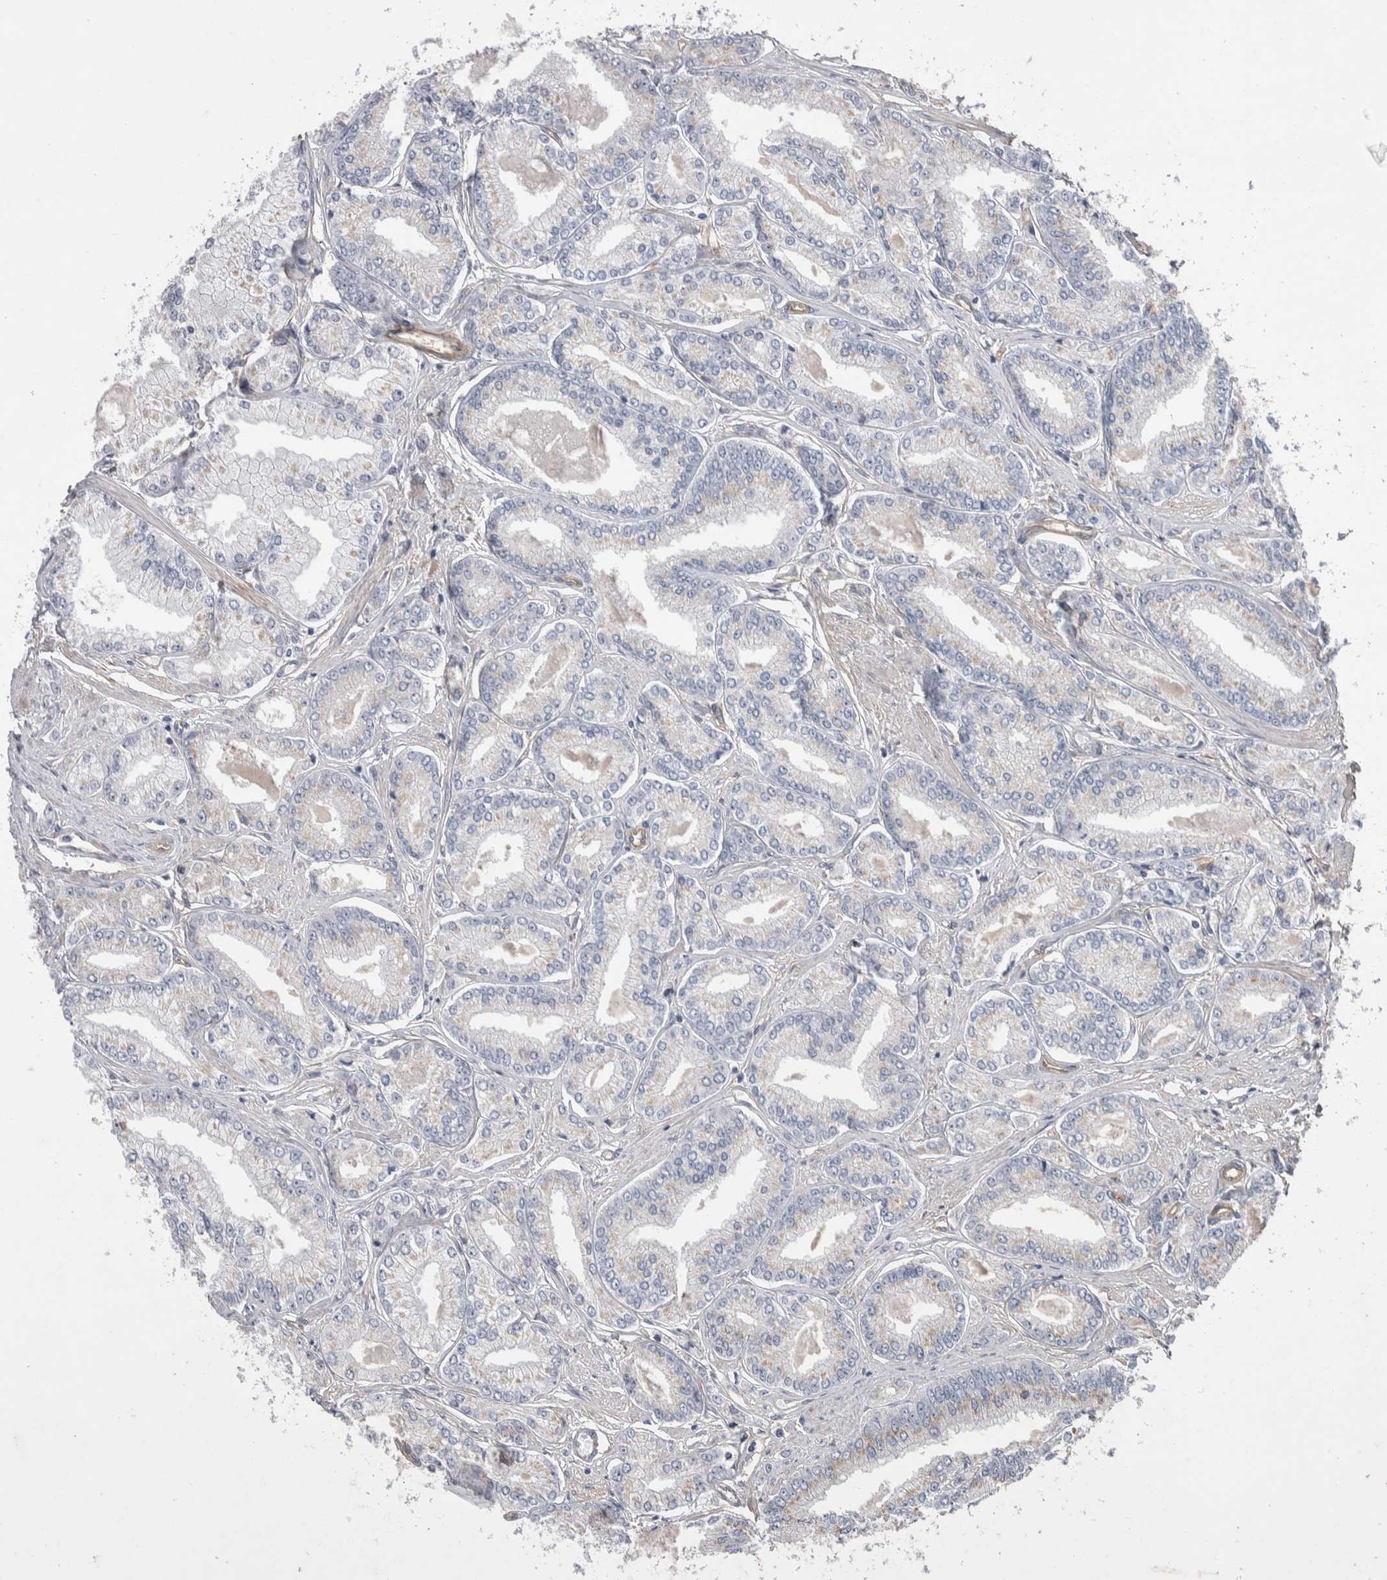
{"staining": {"intensity": "negative", "quantity": "none", "location": "none"}, "tissue": "prostate cancer", "cell_type": "Tumor cells", "image_type": "cancer", "snomed": [{"axis": "morphology", "description": "Adenocarcinoma, Low grade"}, {"axis": "topography", "description": "Prostate"}], "caption": "This is an immunohistochemistry (IHC) photomicrograph of human prostate low-grade adenocarcinoma. There is no positivity in tumor cells.", "gene": "GCNA", "patient": {"sex": "male", "age": 52}}